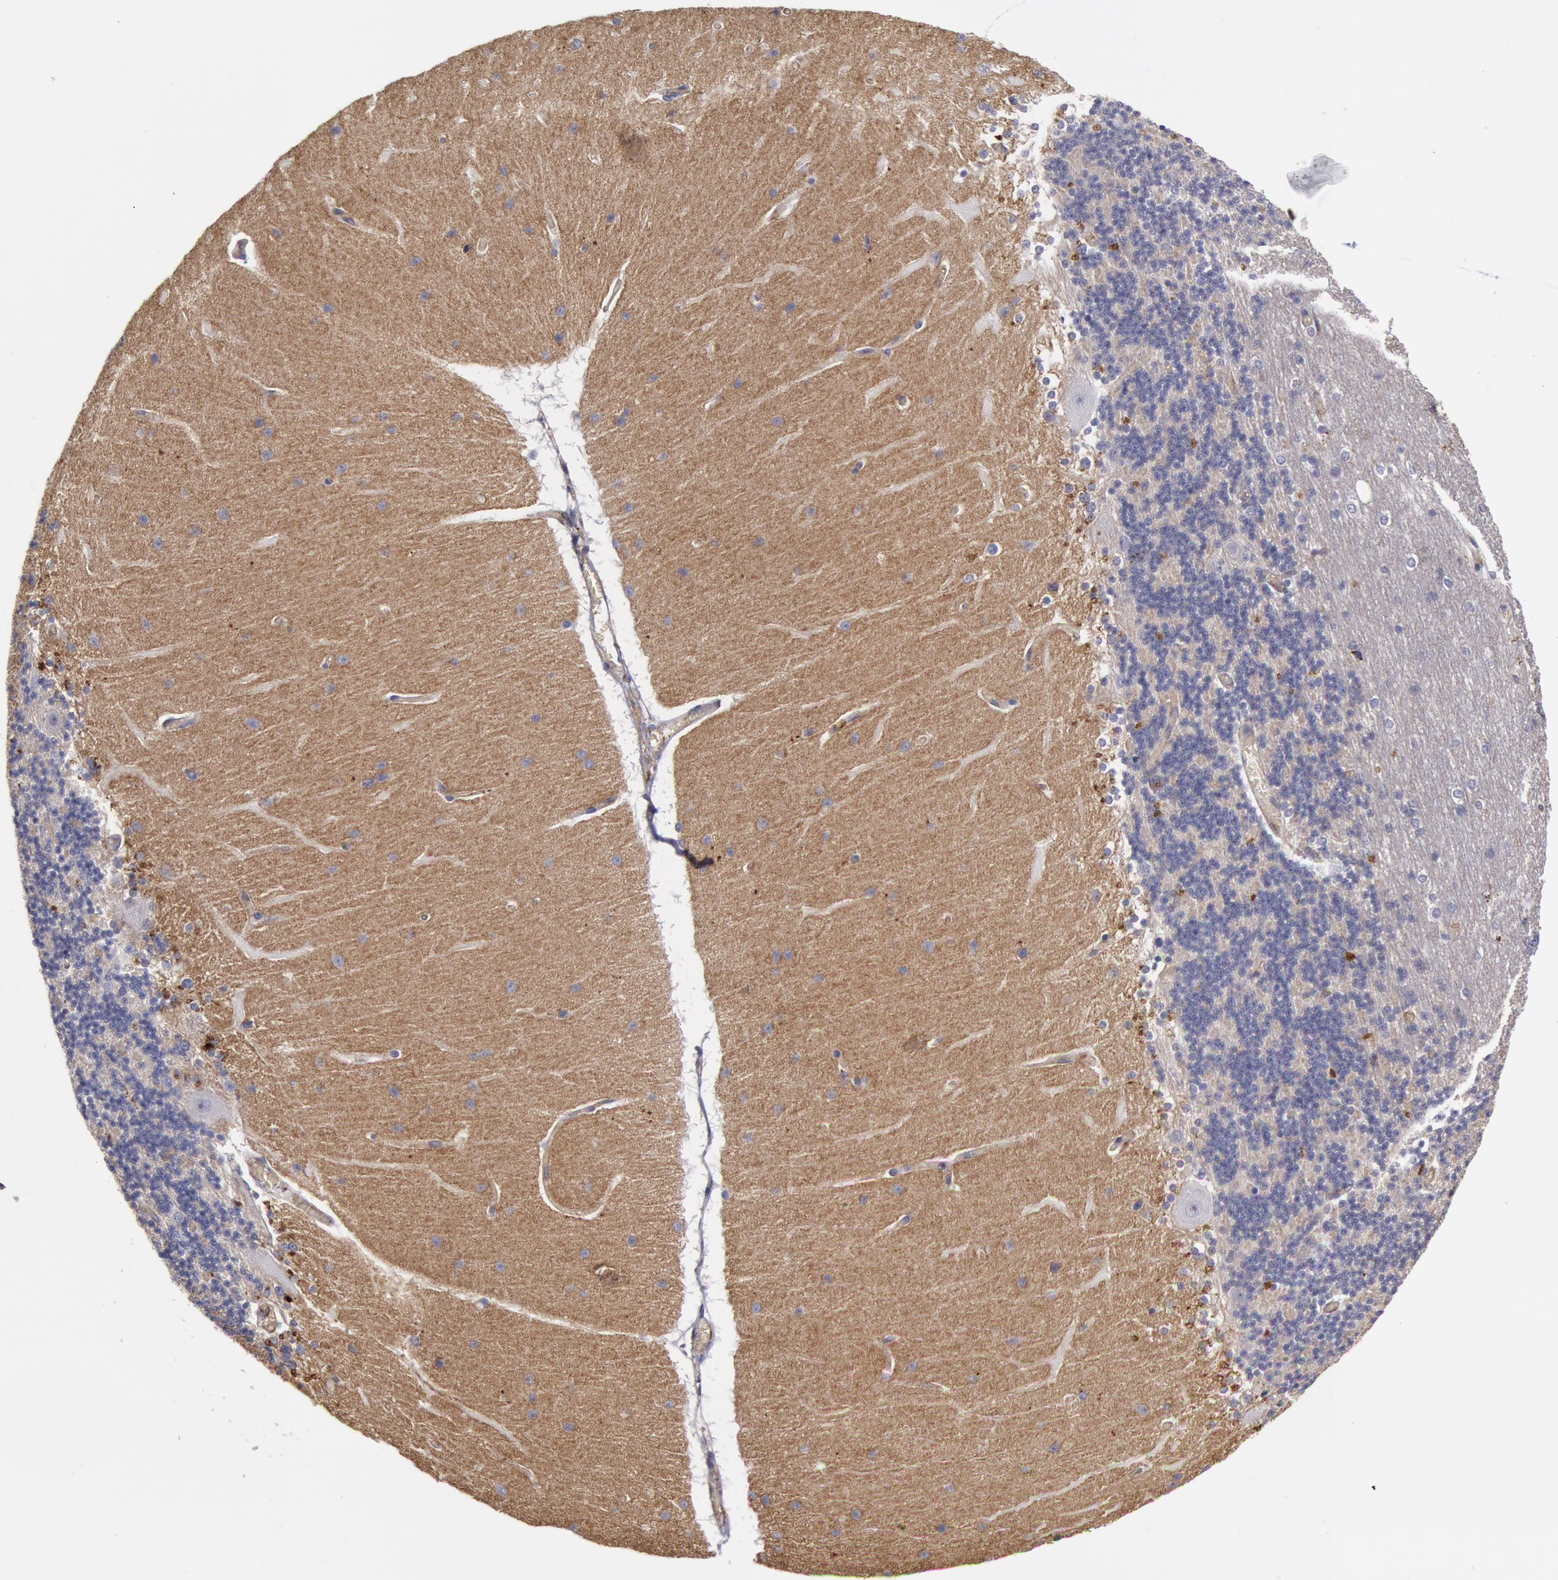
{"staining": {"intensity": "negative", "quantity": "none", "location": "none"}, "tissue": "cerebellum", "cell_type": "Cells in granular layer", "image_type": "normal", "snomed": [{"axis": "morphology", "description": "Normal tissue, NOS"}, {"axis": "topography", "description": "Cerebellum"}], "caption": "Protein analysis of benign cerebellum exhibits no significant staining in cells in granular layer.", "gene": "FLOT1", "patient": {"sex": "female", "age": 54}}